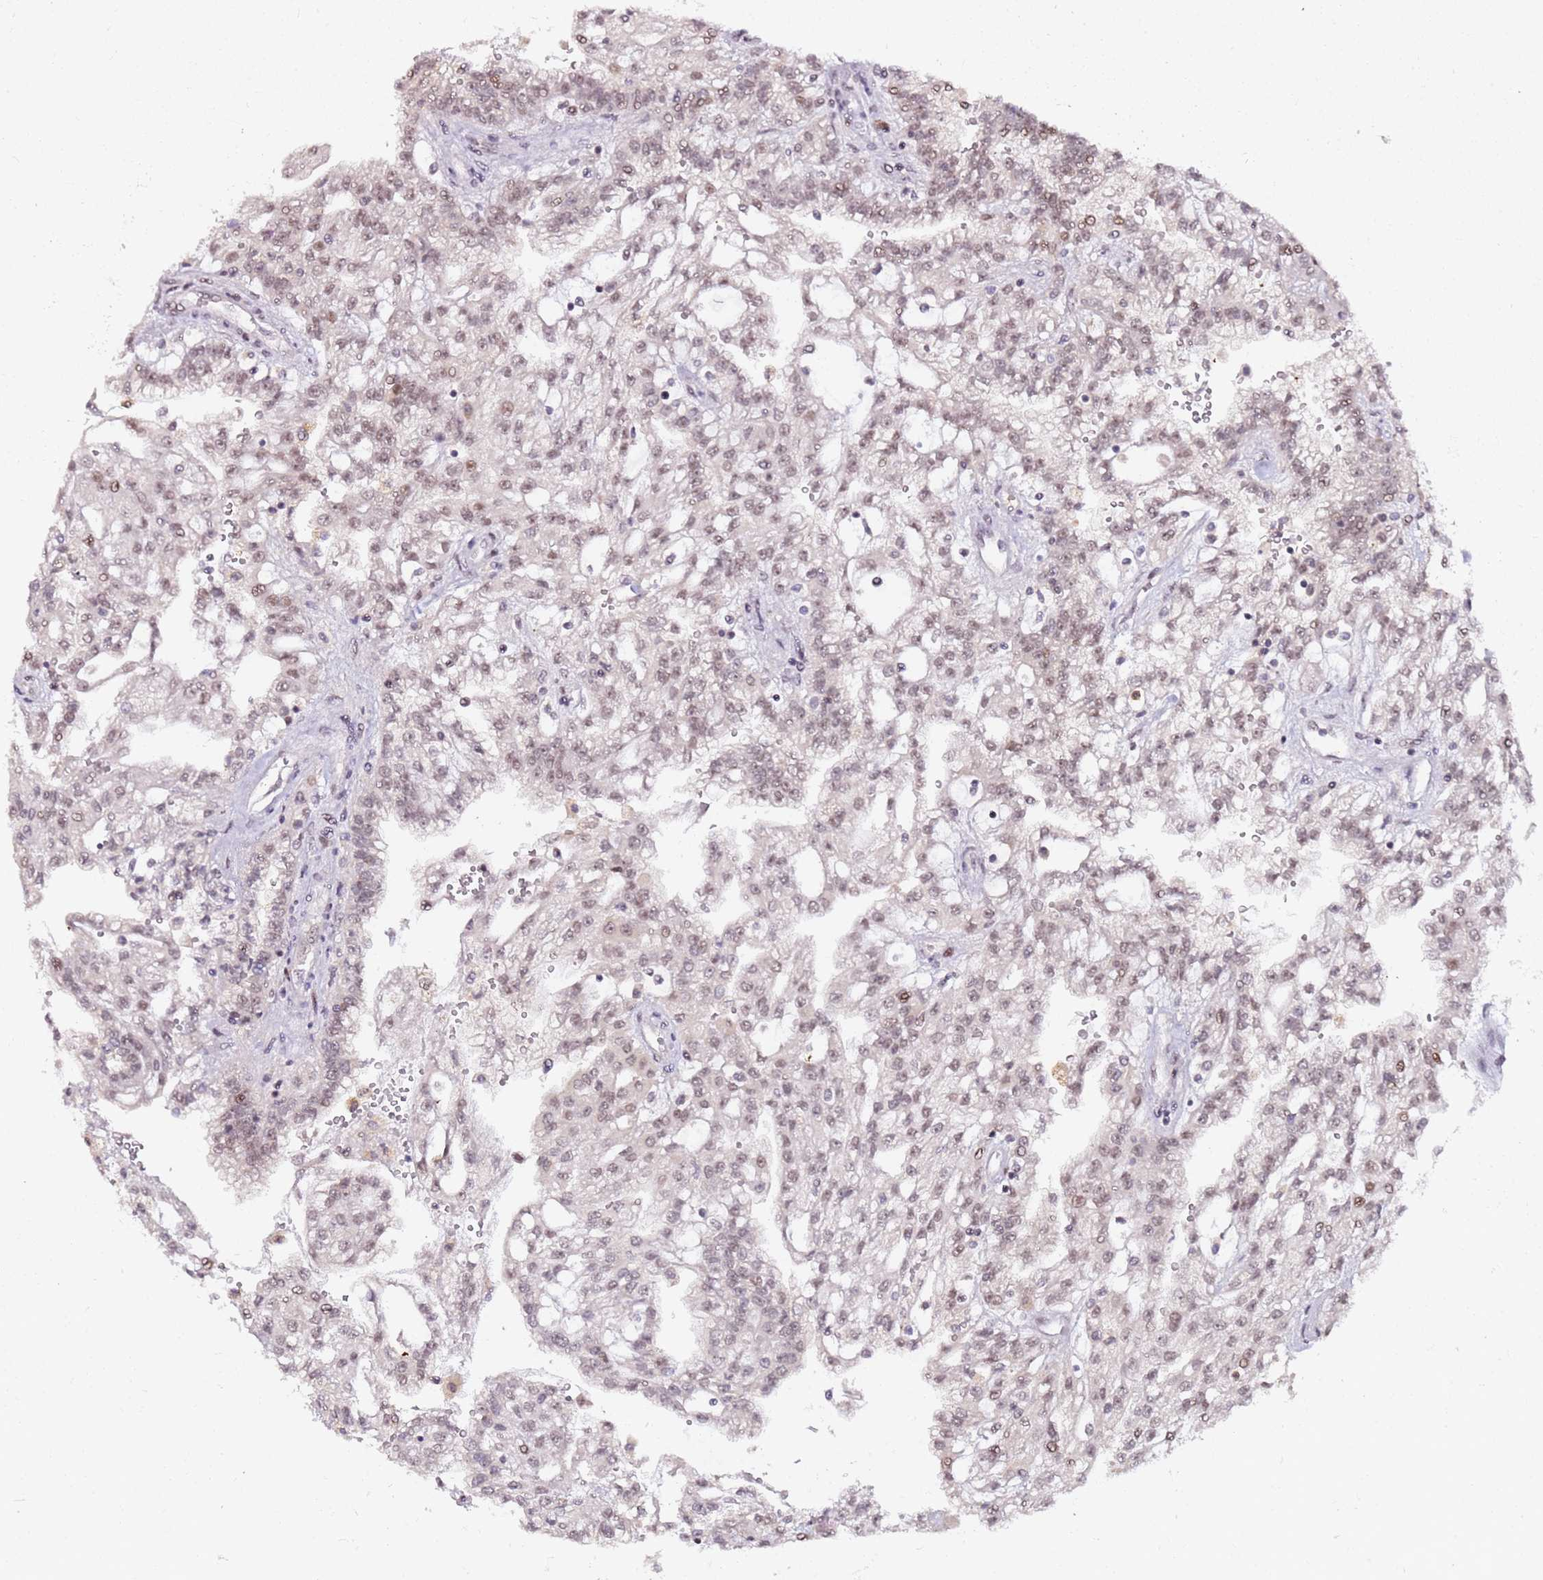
{"staining": {"intensity": "weak", "quantity": ">75%", "location": "nuclear"}, "tissue": "renal cancer", "cell_type": "Tumor cells", "image_type": "cancer", "snomed": [{"axis": "morphology", "description": "Adenocarcinoma, NOS"}, {"axis": "topography", "description": "Kidney"}], "caption": "An IHC micrograph of tumor tissue is shown. Protein staining in brown shows weak nuclear positivity in renal cancer (adenocarcinoma) within tumor cells. (brown staining indicates protein expression, while blue staining denotes nuclei).", "gene": "FCF1", "patient": {"sex": "male", "age": 63}}